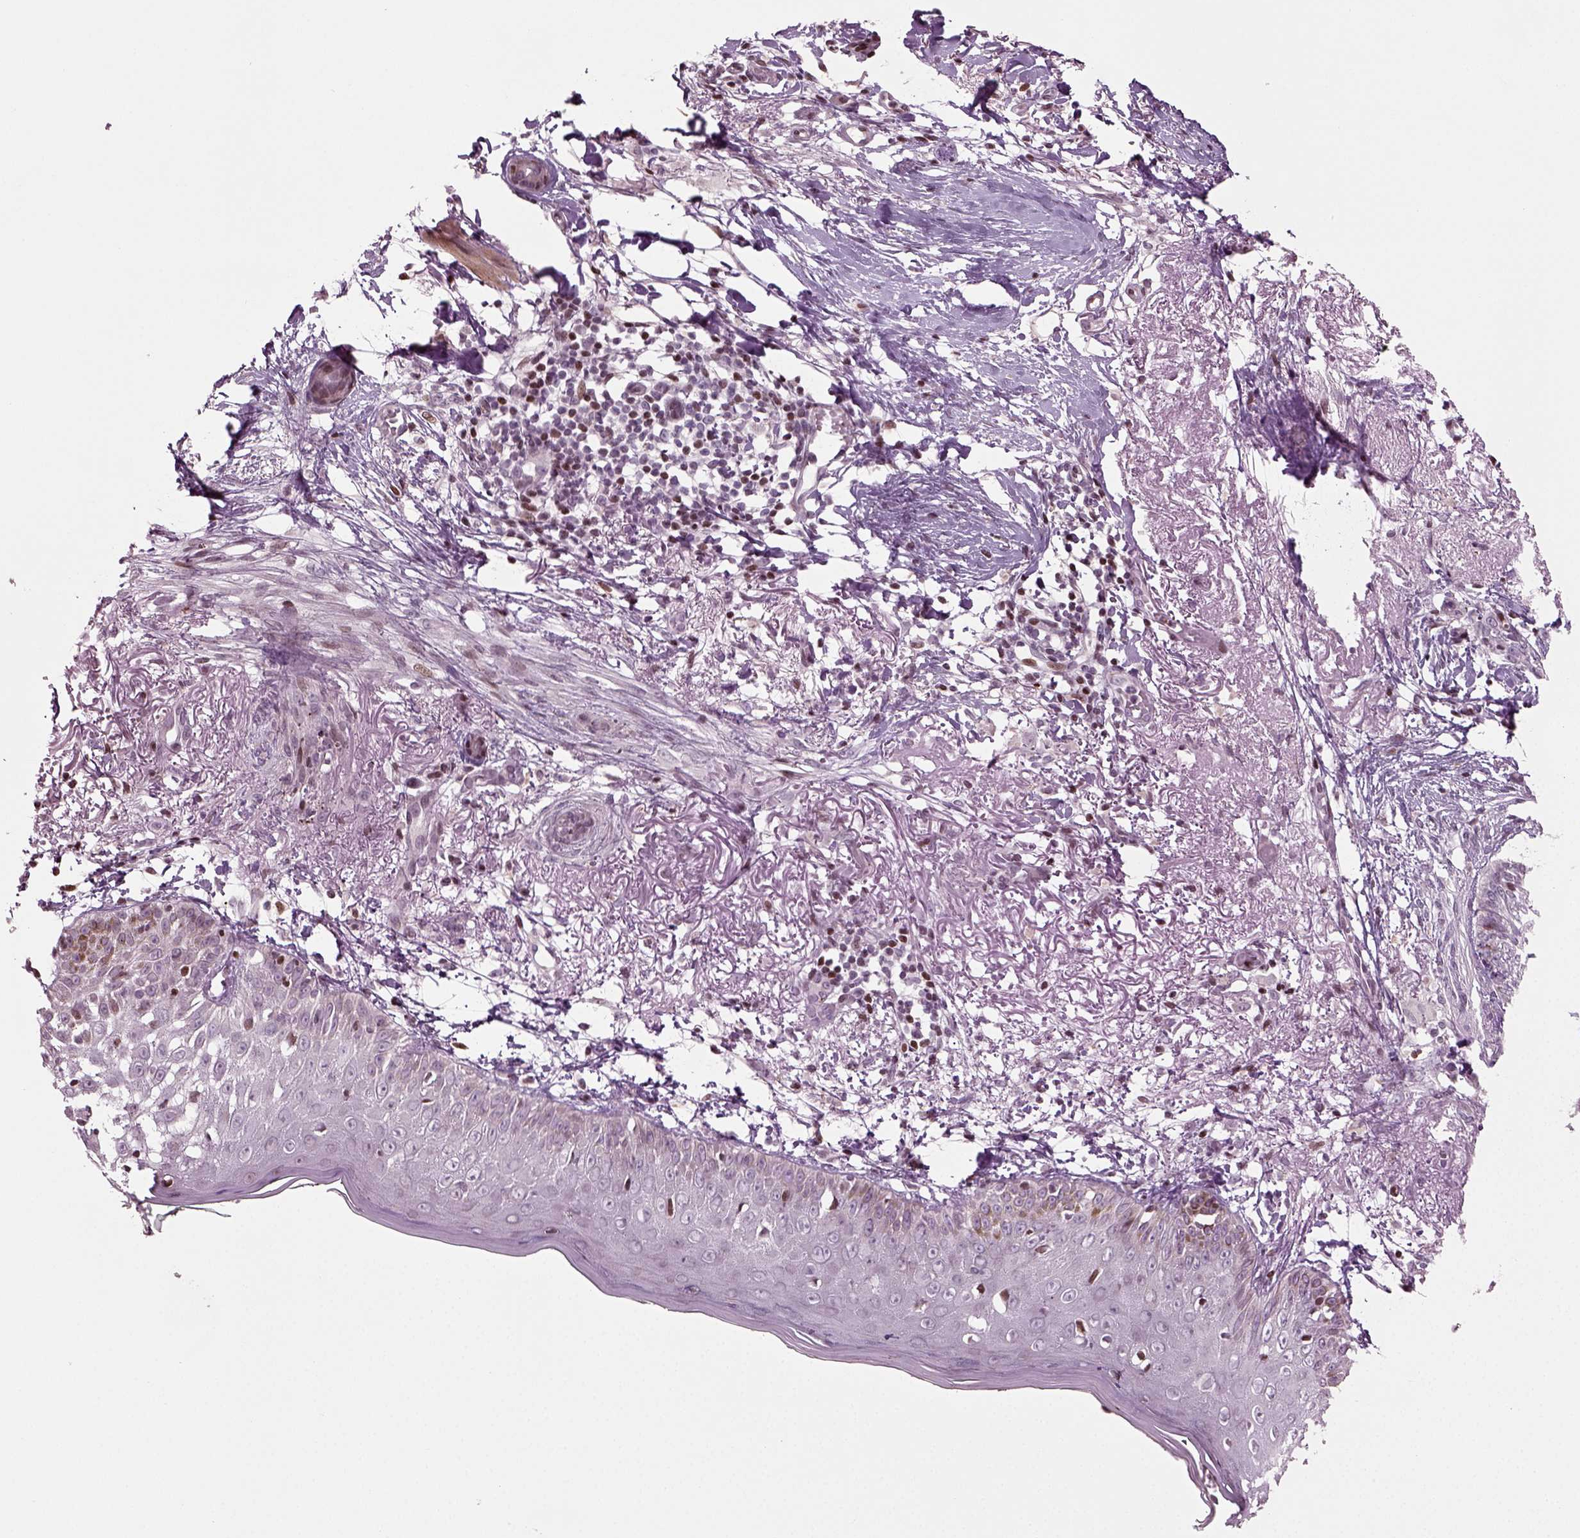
{"staining": {"intensity": "weak", "quantity": "<25%", "location": "nuclear"}, "tissue": "skin cancer", "cell_type": "Tumor cells", "image_type": "cancer", "snomed": [{"axis": "morphology", "description": "Normal tissue, NOS"}, {"axis": "morphology", "description": "Basal cell carcinoma"}, {"axis": "topography", "description": "Skin"}], "caption": "IHC micrograph of human basal cell carcinoma (skin) stained for a protein (brown), which shows no staining in tumor cells. The staining was performed using DAB to visualize the protein expression in brown, while the nuclei were stained in blue with hematoxylin (Magnification: 20x).", "gene": "HEYL", "patient": {"sex": "male", "age": 84}}